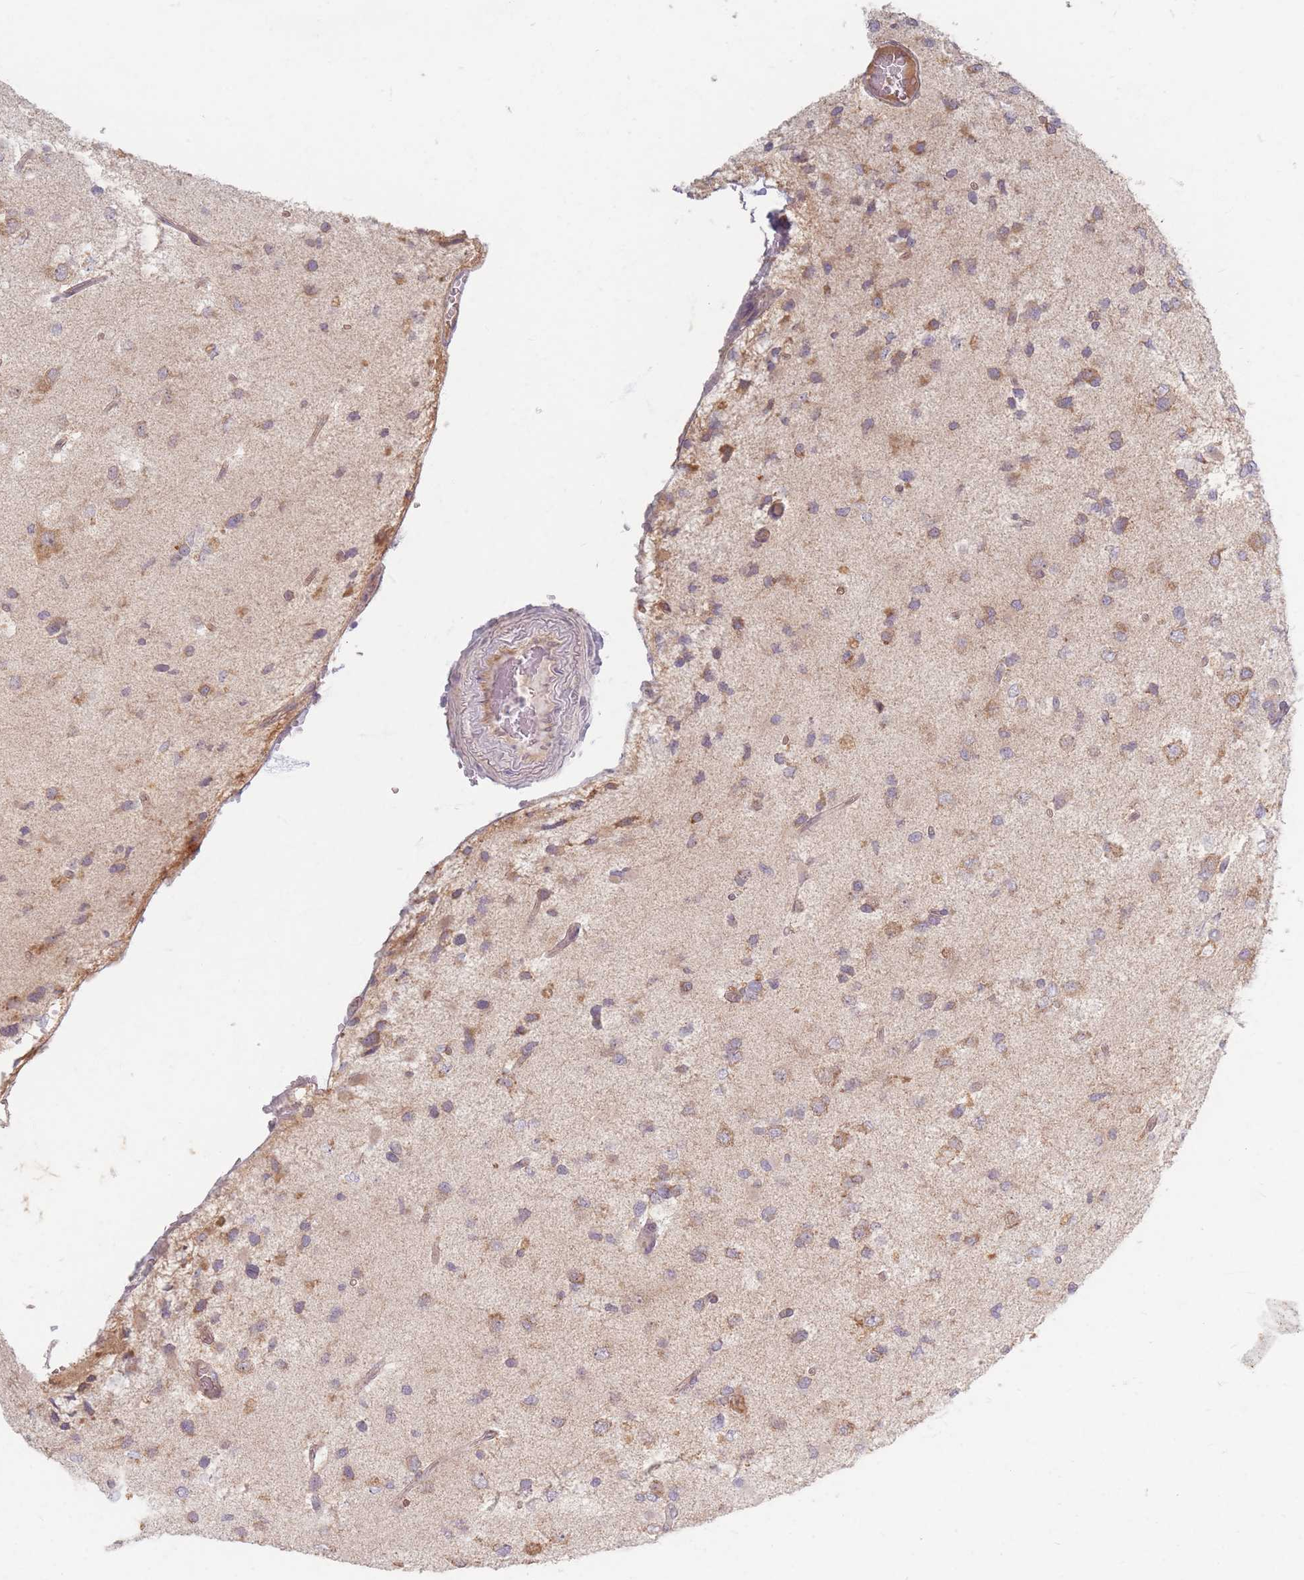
{"staining": {"intensity": "moderate", "quantity": "<25%", "location": "cytoplasmic/membranous"}, "tissue": "glioma", "cell_type": "Tumor cells", "image_type": "cancer", "snomed": [{"axis": "morphology", "description": "Glioma, malignant, High grade"}, {"axis": "topography", "description": "Brain"}], "caption": "High-power microscopy captured an immunohistochemistry micrograph of malignant high-grade glioma, revealing moderate cytoplasmic/membranous positivity in approximately <25% of tumor cells. (DAB (3,3'-diaminobenzidine) IHC, brown staining for protein, blue staining for nuclei).", "gene": "SMIM14", "patient": {"sex": "male", "age": 53}}